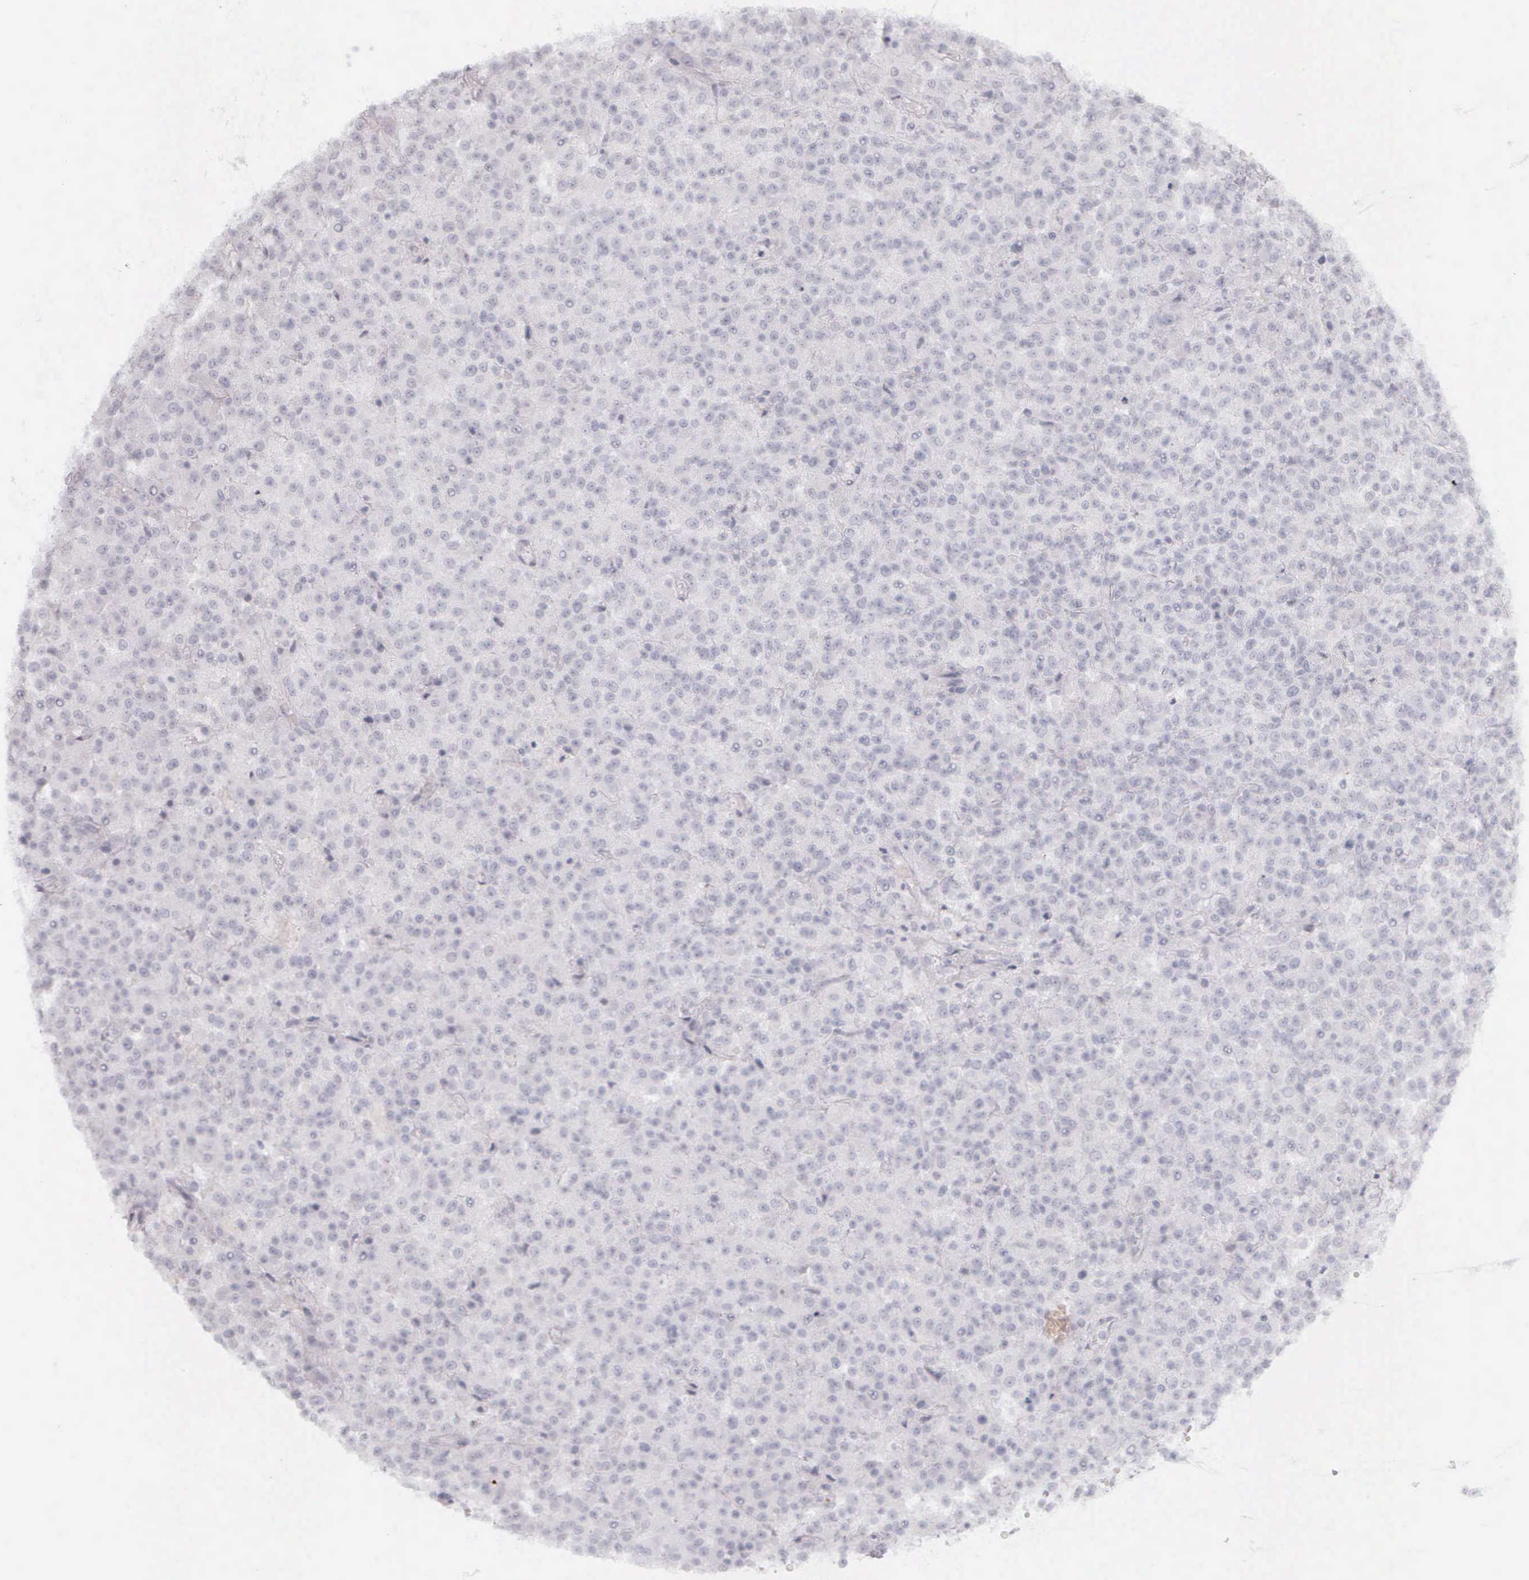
{"staining": {"intensity": "negative", "quantity": "none", "location": "none"}, "tissue": "testis cancer", "cell_type": "Tumor cells", "image_type": "cancer", "snomed": [{"axis": "morphology", "description": "Seminoma, NOS"}, {"axis": "topography", "description": "Testis"}], "caption": "This image is of testis seminoma stained with IHC to label a protein in brown with the nuclei are counter-stained blue. There is no positivity in tumor cells.", "gene": "KRT14", "patient": {"sex": "male", "age": 59}}